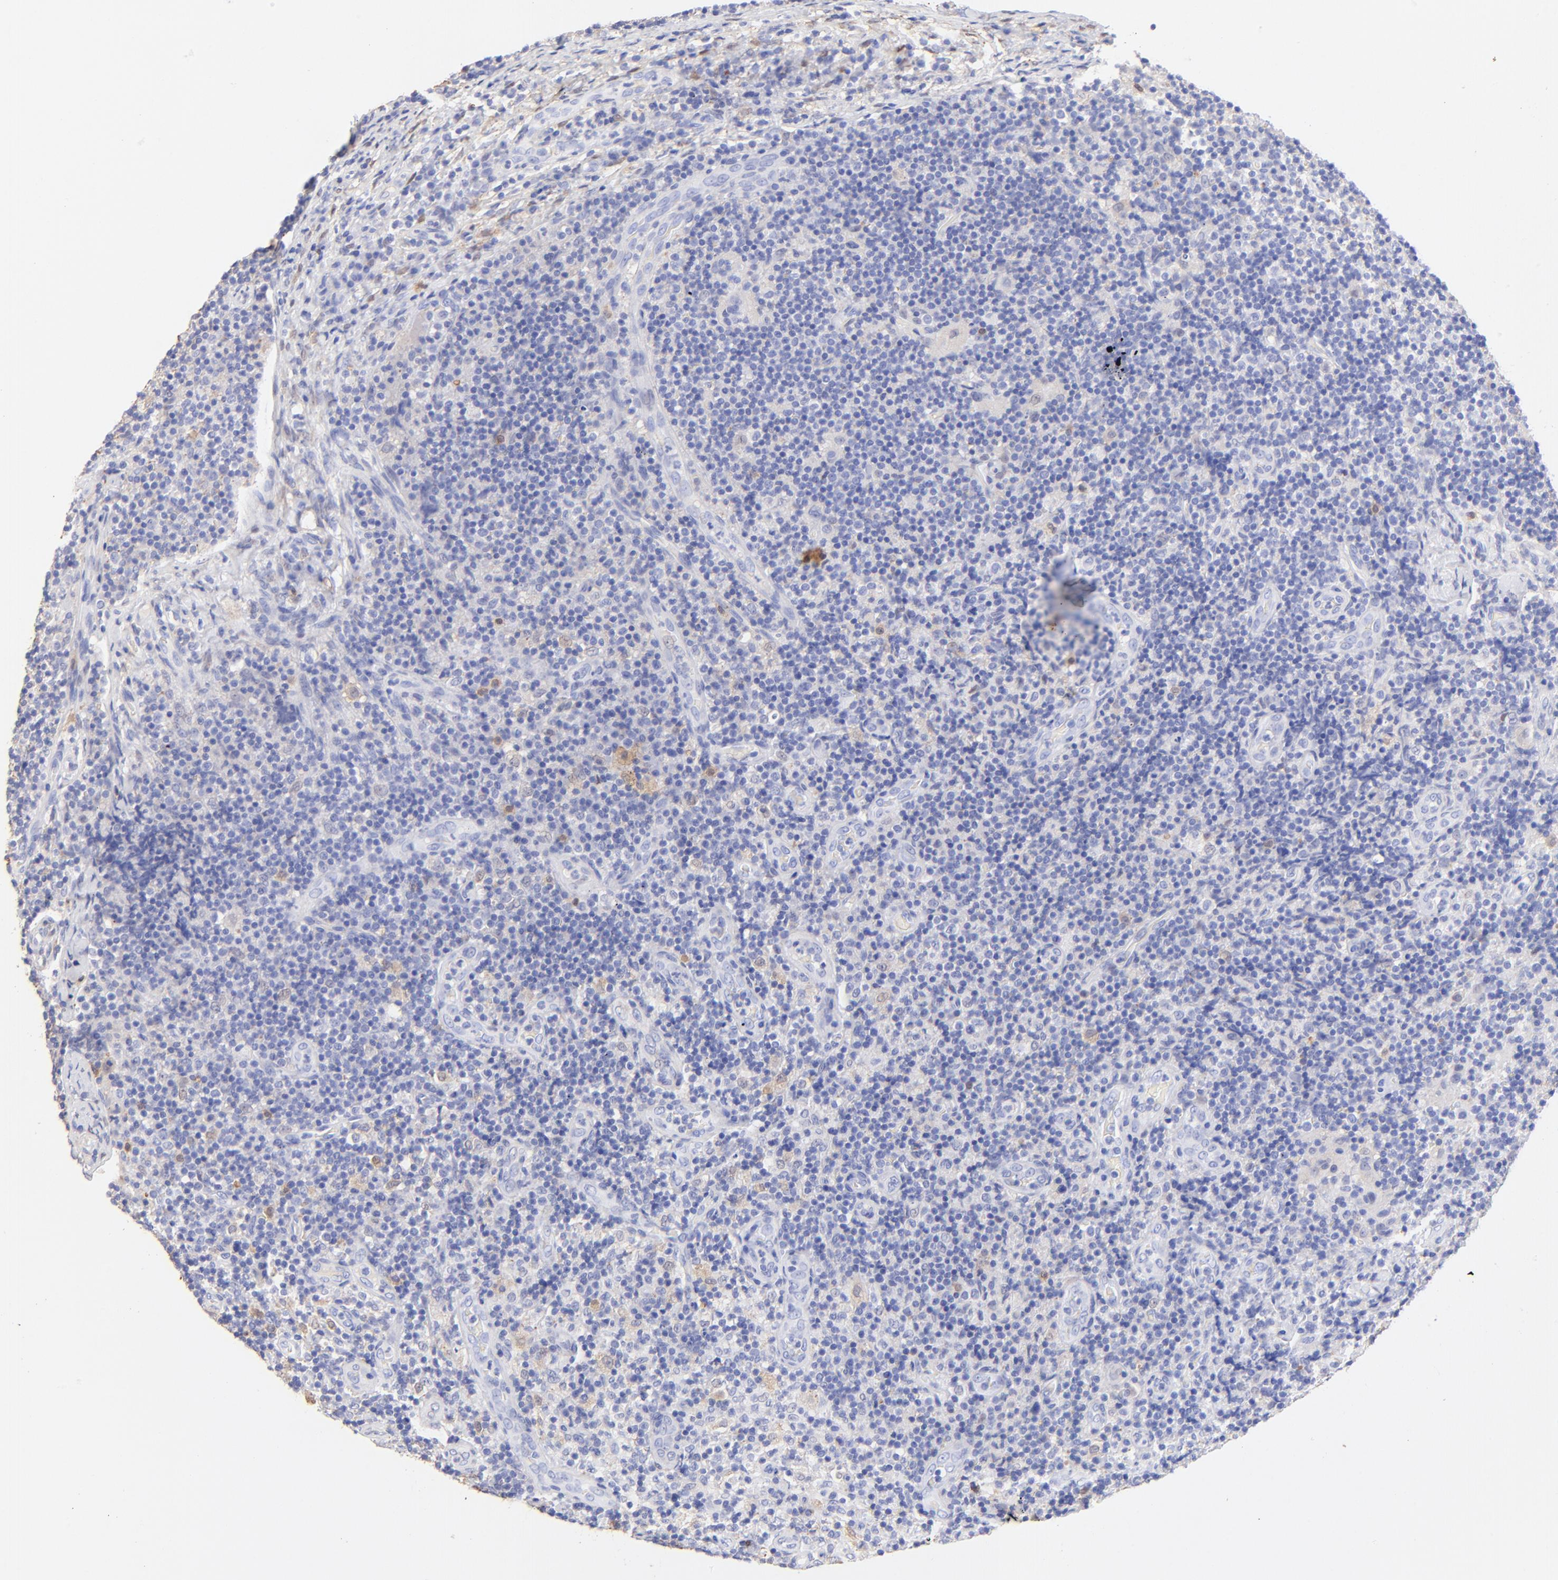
{"staining": {"intensity": "weak", "quantity": "<25%", "location": "cytoplasmic/membranous"}, "tissue": "lymph node", "cell_type": "Germinal center cells", "image_type": "normal", "snomed": [{"axis": "morphology", "description": "Normal tissue, NOS"}, {"axis": "morphology", "description": "Inflammation, NOS"}, {"axis": "topography", "description": "Lymph node"}], "caption": "DAB (3,3'-diaminobenzidine) immunohistochemical staining of benign lymph node exhibits no significant positivity in germinal center cells.", "gene": "ALDH1A1", "patient": {"sex": "male", "age": 46}}